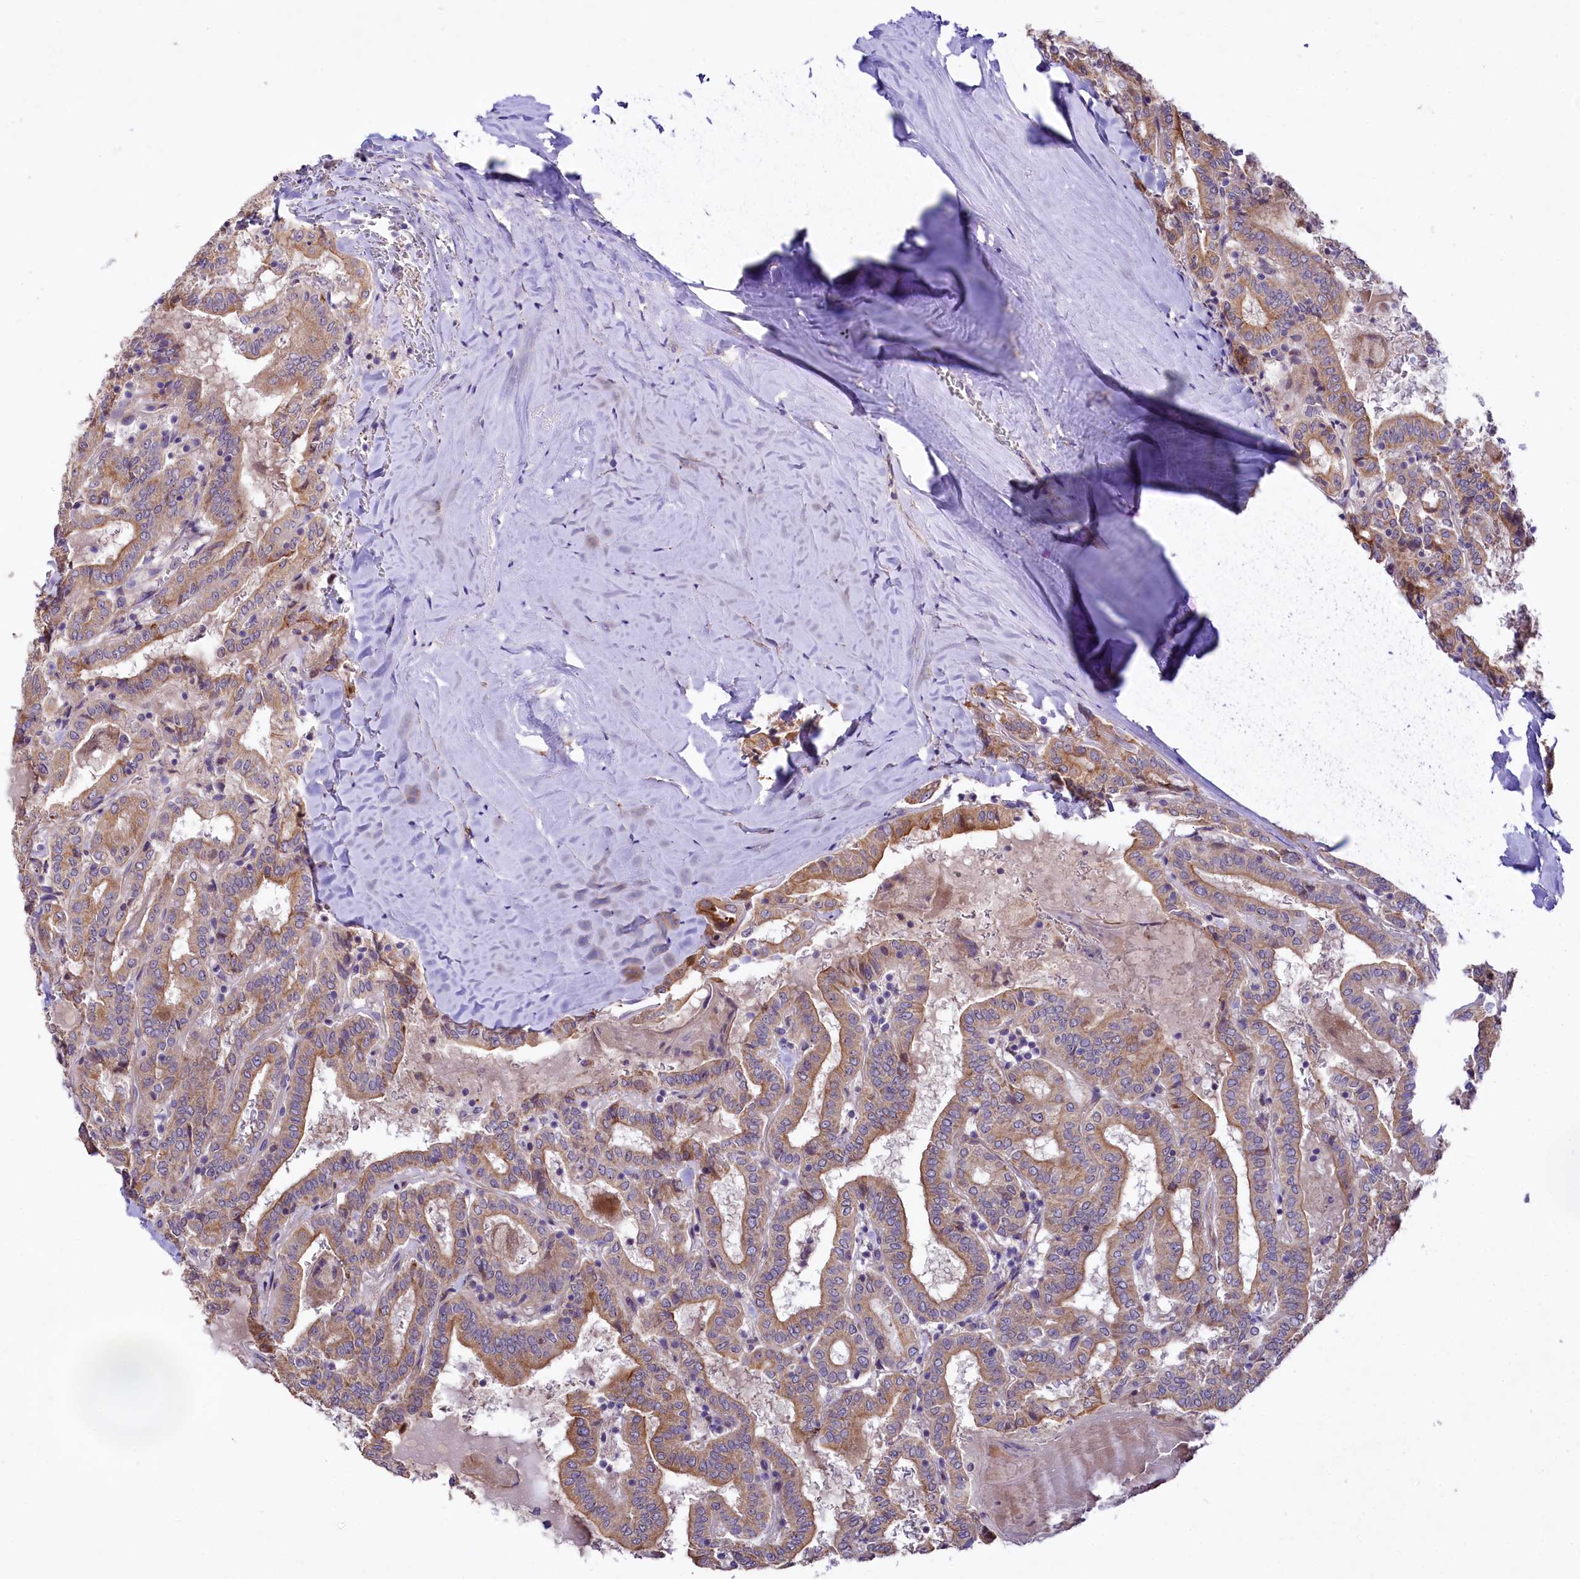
{"staining": {"intensity": "moderate", "quantity": ">75%", "location": "cytoplasmic/membranous"}, "tissue": "thyroid cancer", "cell_type": "Tumor cells", "image_type": "cancer", "snomed": [{"axis": "morphology", "description": "Papillary adenocarcinoma, NOS"}, {"axis": "topography", "description": "Thyroid gland"}], "caption": "Thyroid cancer (papillary adenocarcinoma) stained for a protein exhibits moderate cytoplasmic/membranous positivity in tumor cells.", "gene": "VPS11", "patient": {"sex": "female", "age": 72}}